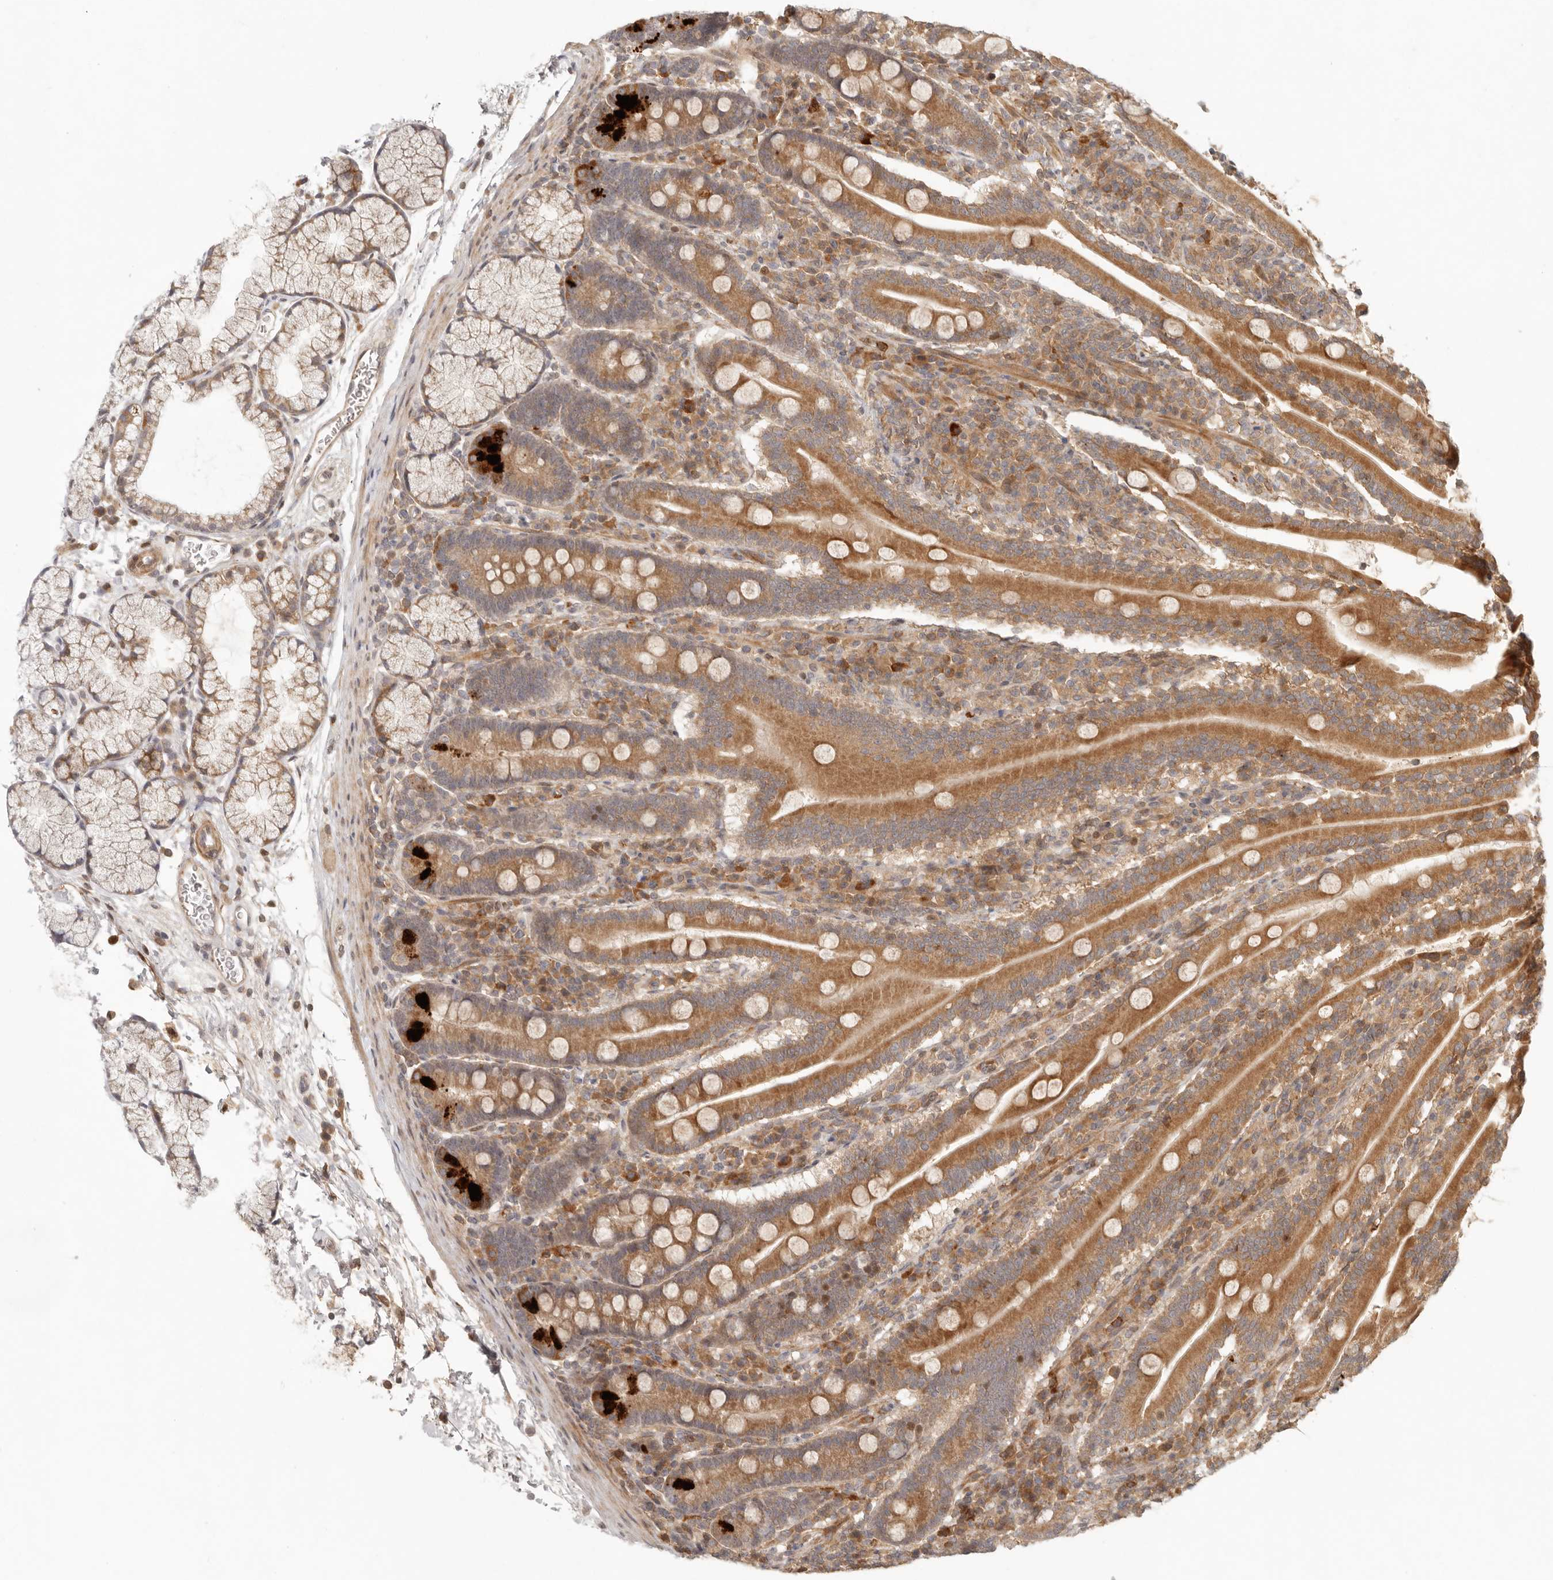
{"staining": {"intensity": "moderate", "quantity": ">75%", "location": "cytoplasmic/membranous"}, "tissue": "duodenum", "cell_type": "Glandular cells", "image_type": "normal", "snomed": [{"axis": "morphology", "description": "Normal tissue, NOS"}, {"axis": "topography", "description": "Duodenum"}], "caption": "This histopathology image shows IHC staining of benign human duodenum, with medium moderate cytoplasmic/membranous staining in about >75% of glandular cells.", "gene": "AHDC1", "patient": {"sex": "male", "age": 35}}